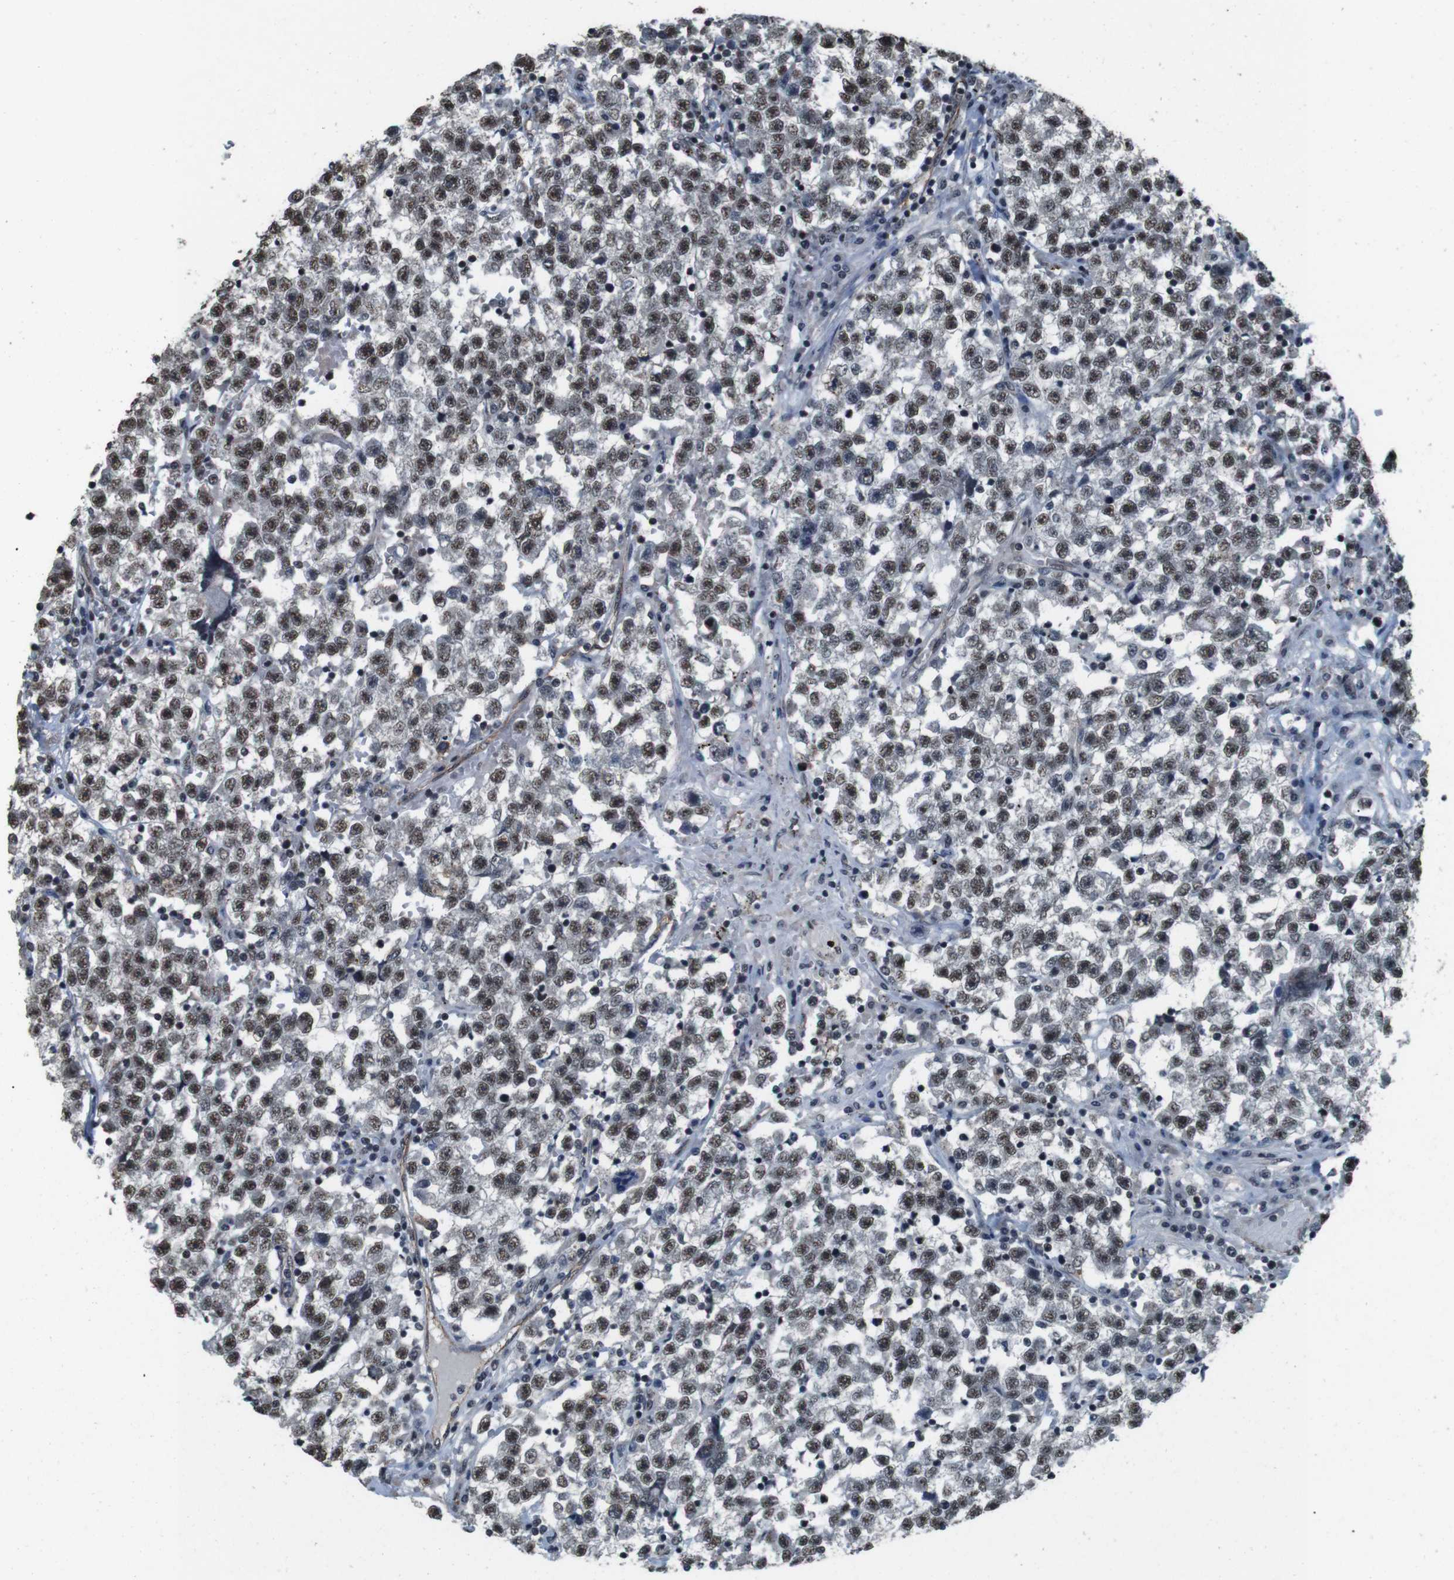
{"staining": {"intensity": "moderate", "quantity": ">75%", "location": "nuclear"}, "tissue": "testis cancer", "cell_type": "Tumor cells", "image_type": "cancer", "snomed": [{"axis": "morphology", "description": "Seminoma, NOS"}, {"axis": "topography", "description": "Testis"}], "caption": "There is medium levels of moderate nuclear expression in tumor cells of testis seminoma, as demonstrated by immunohistochemical staining (brown color).", "gene": "NR4A2", "patient": {"sex": "male", "age": 22}}